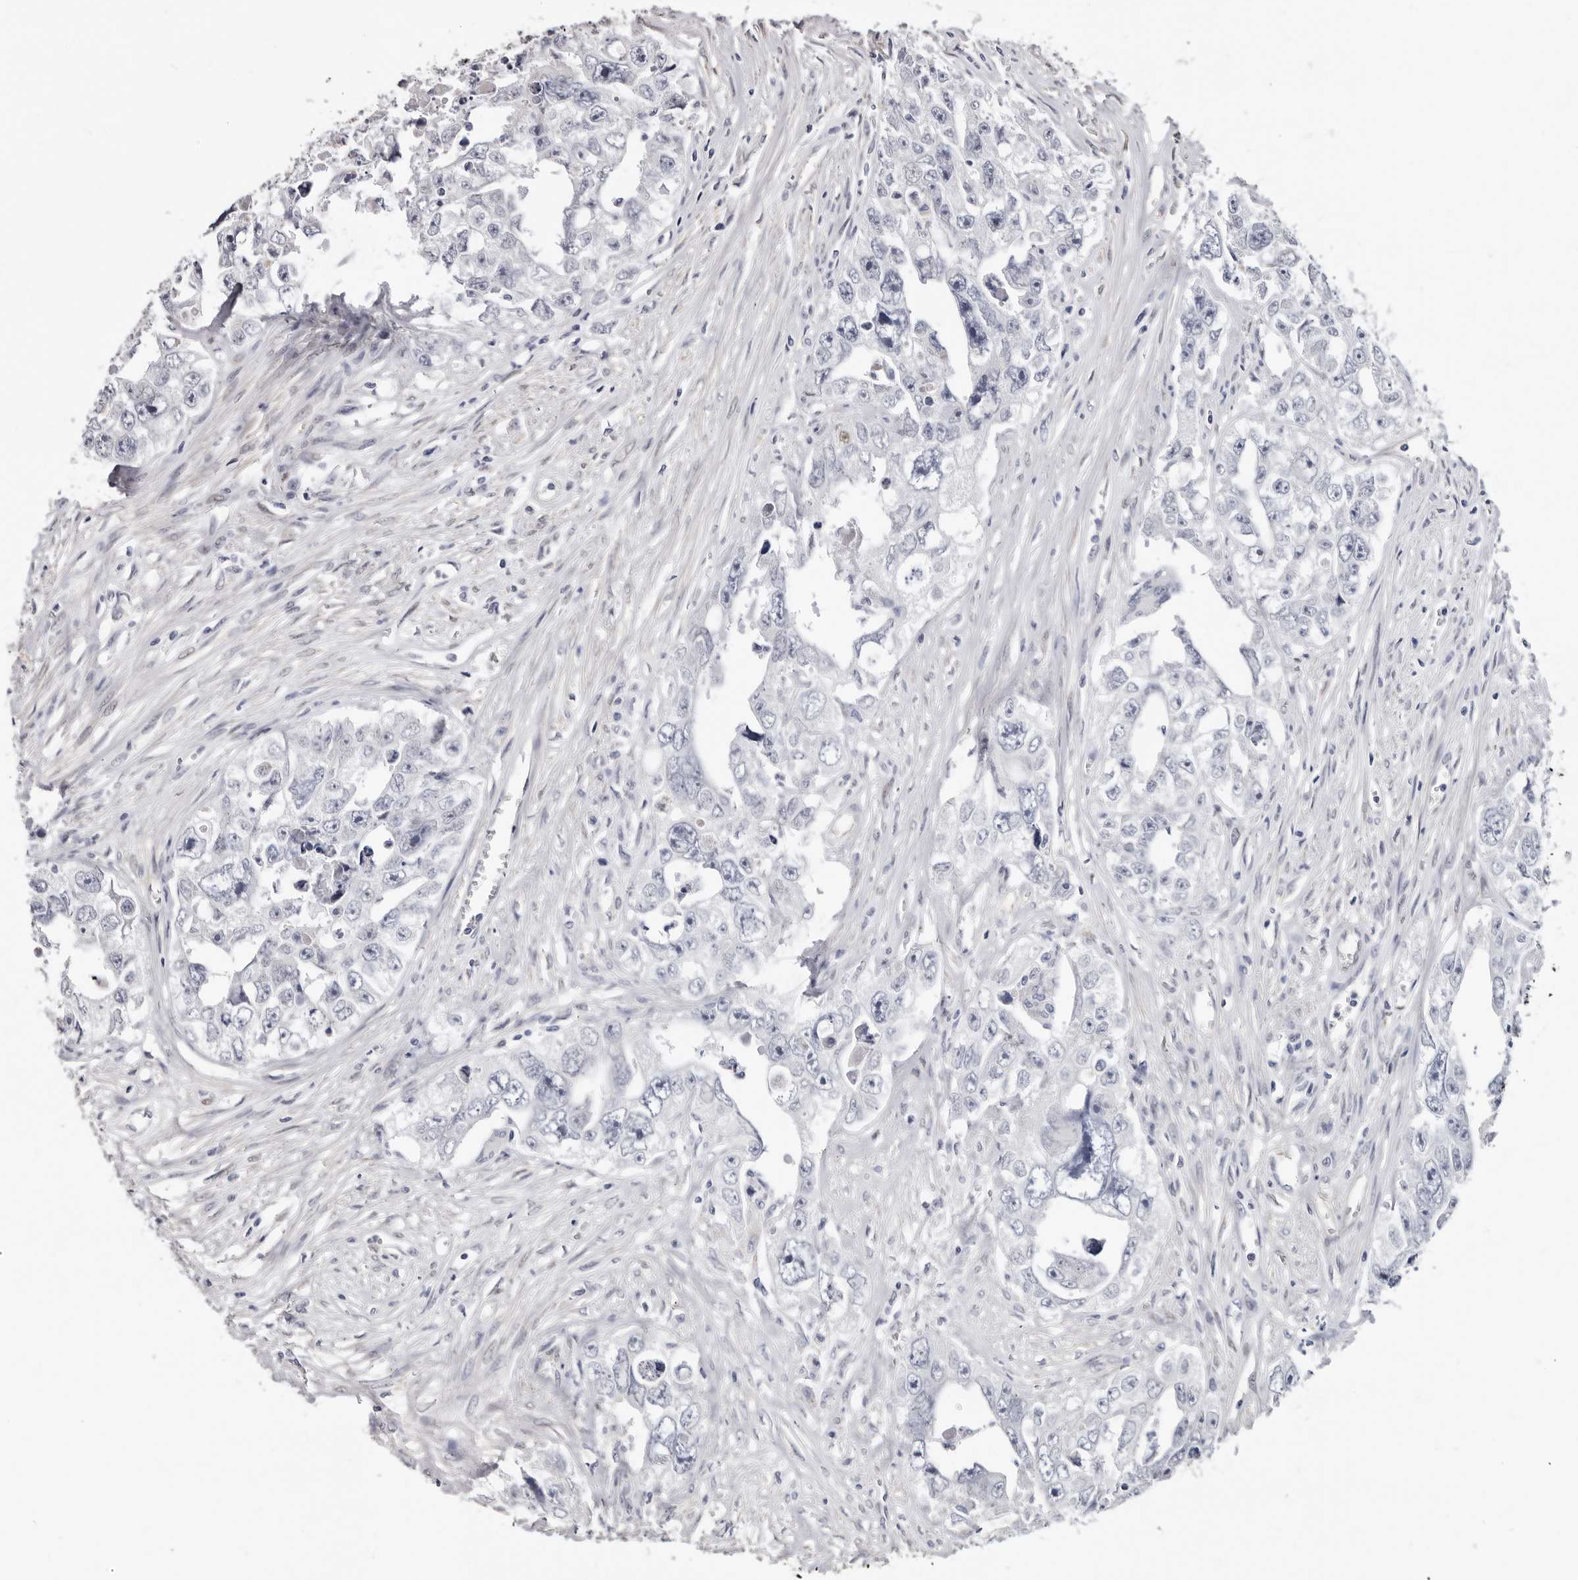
{"staining": {"intensity": "negative", "quantity": "none", "location": "none"}, "tissue": "testis cancer", "cell_type": "Tumor cells", "image_type": "cancer", "snomed": [{"axis": "morphology", "description": "Seminoma, NOS"}, {"axis": "morphology", "description": "Carcinoma, Embryonal, NOS"}, {"axis": "topography", "description": "Testis"}], "caption": "Protein analysis of testis cancer exhibits no significant expression in tumor cells. Nuclei are stained in blue.", "gene": "KHDRBS2", "patient": {"sex": "male", "age": 43}}